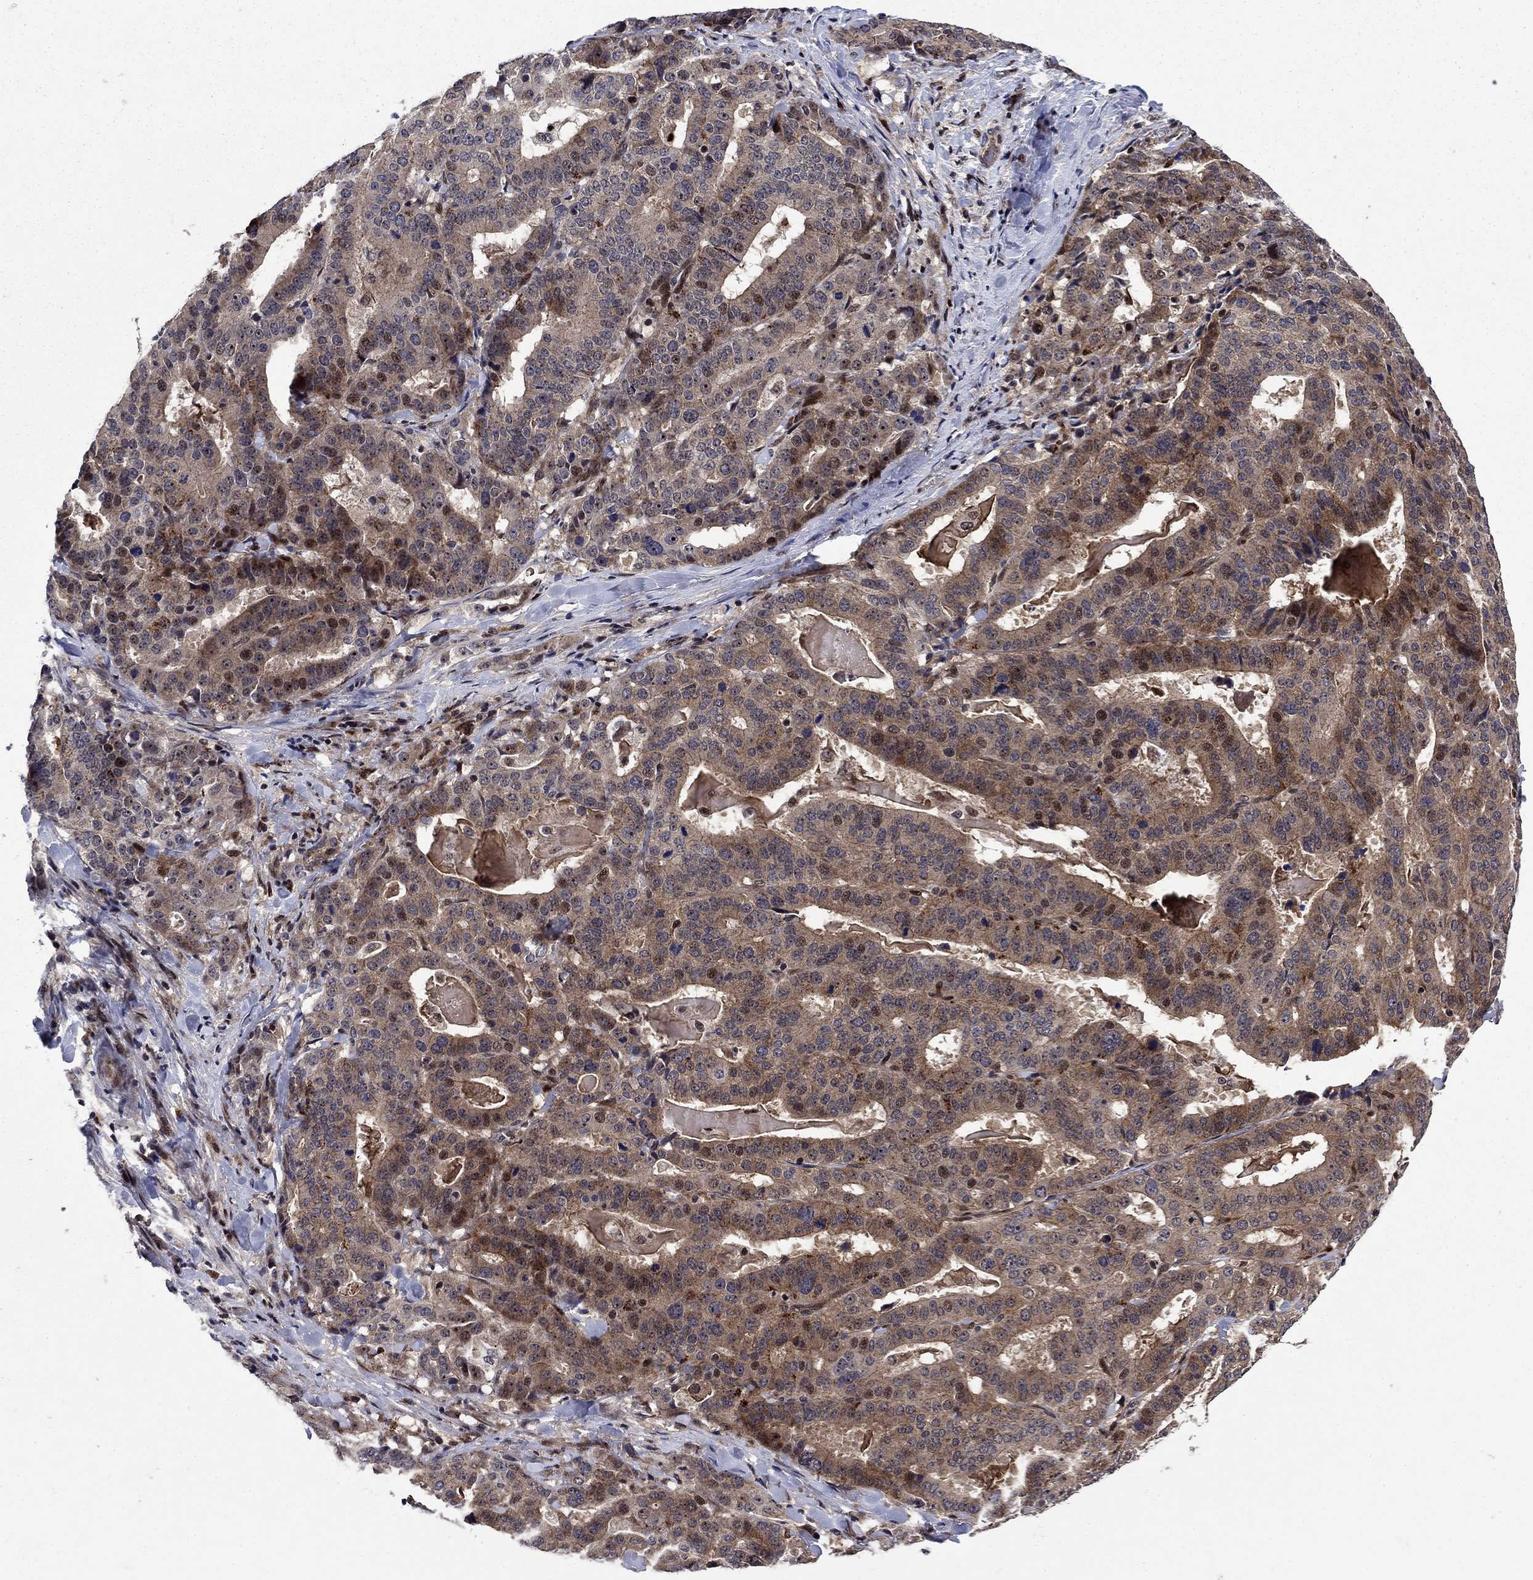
{"staining": {"intensity": "moderate", "quantity": "25%-75%", "location": "cytoplasmic/membranous,nuclear"}, "tissue": "stomach cancer", "cell_type": "Tumor cells", "image_type": "cancer", "snomed": [{"axis": "morphology", "description": "Adenocarcinoma, NOS"}, {"axis": "topography", "description": "Stomach"}], "caption": "A high-resolution photomicrograph shows immunohistochemistry staining of stomach adenocarcinoma, which displays moderate cytoplasmic/membranous and nuclear positivity in approximately 25%-75% of tumor cells.", "gene": "AGTPBP1", "patient": {"sex": "male", "age": 48}}